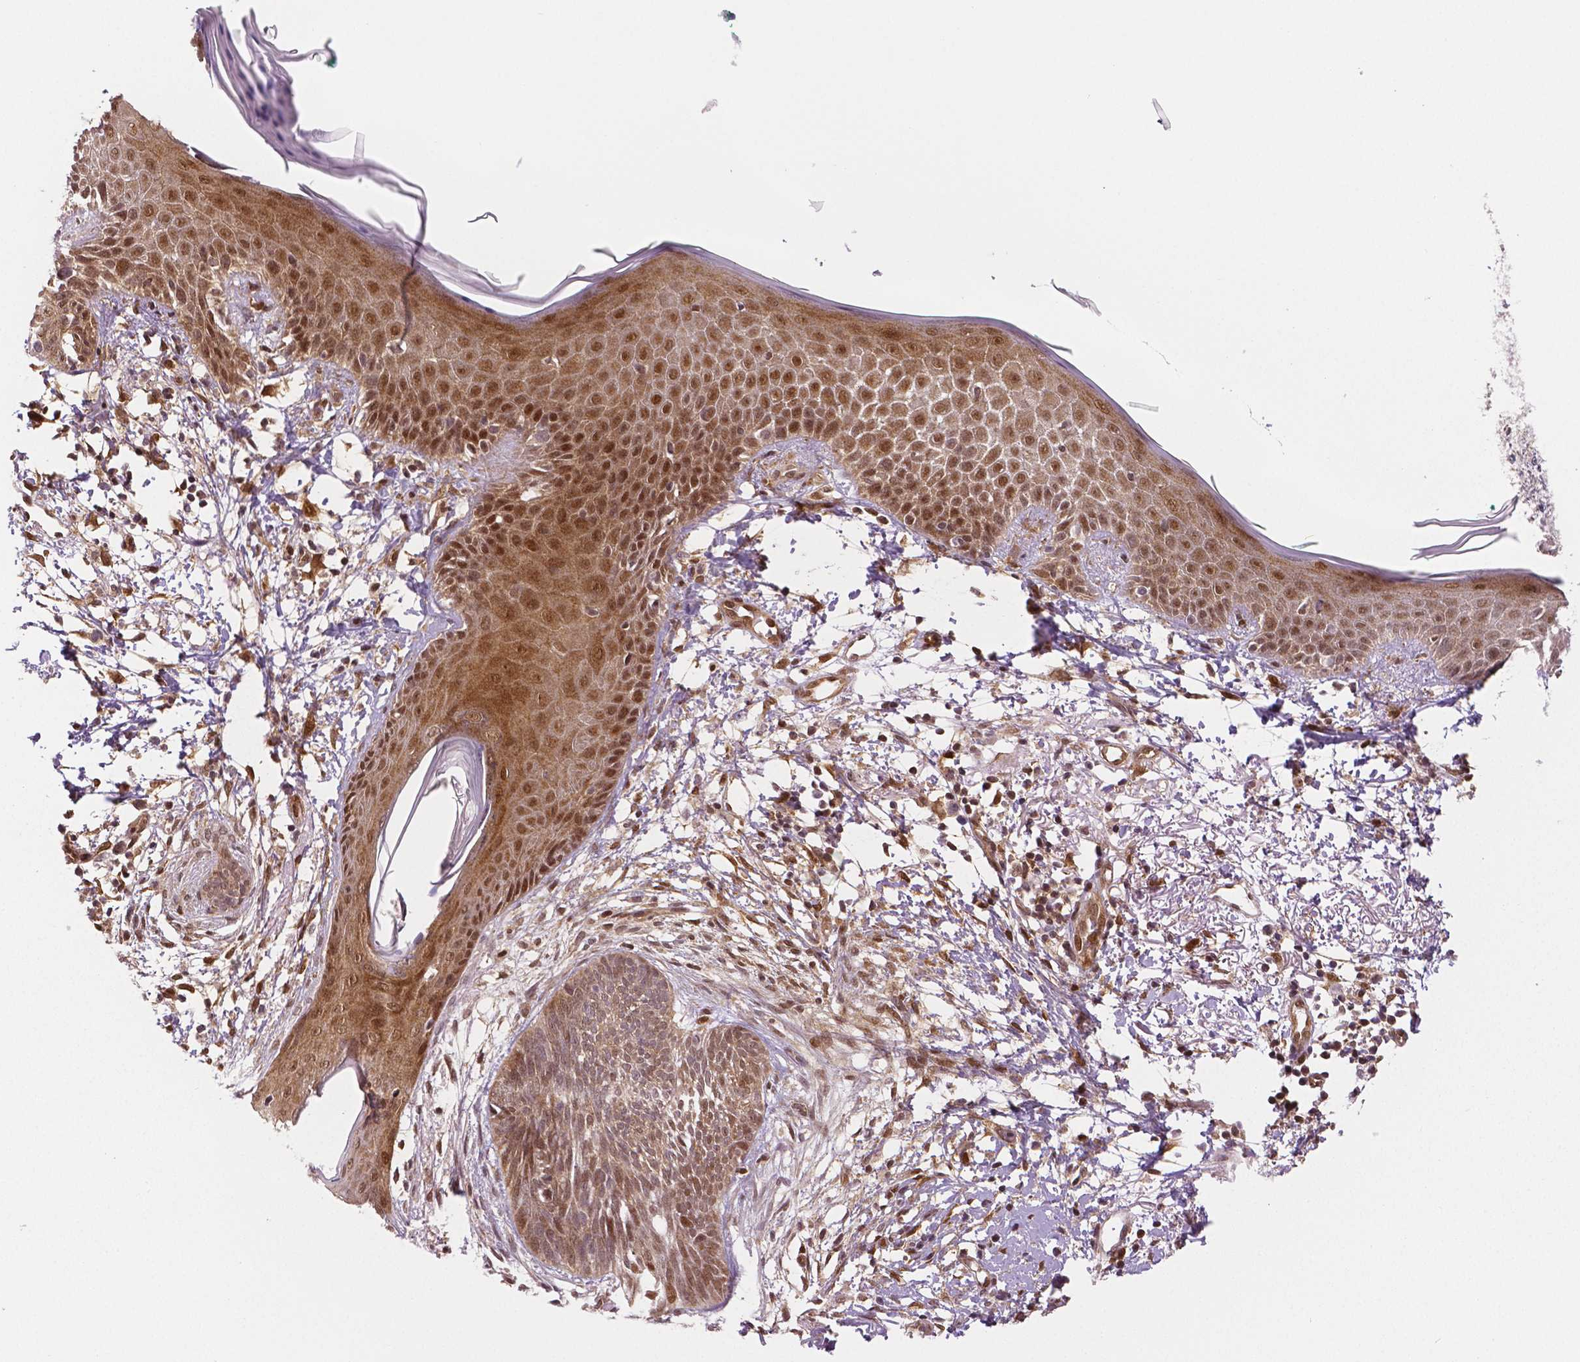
{"staining": {"intensity": "moderate", "quantity": ">75%", "location": "cytoplasmic/membranous,nuclear"}, "tissue": "skin cancer", "cell_type": "Tumor cells", "image_type": "cancer", "snomed": [{"axis": "morphology", "description": "Normal tissue, NOS"}, {"axis": "morphology", "description": "Basal cell carcinoma"}, {"axis": "topography", "description": "Skin"}], "caption": "This histopathology image demonstrates immunohistochemistry staining of human basal cell carcinoma (skin), with medium moderate cytoplasmic/membranous and nuclear staining in approximately >75% of tumor cells.", "gene": "STAT3", "patient": {"sex": "male", "age": 84}}